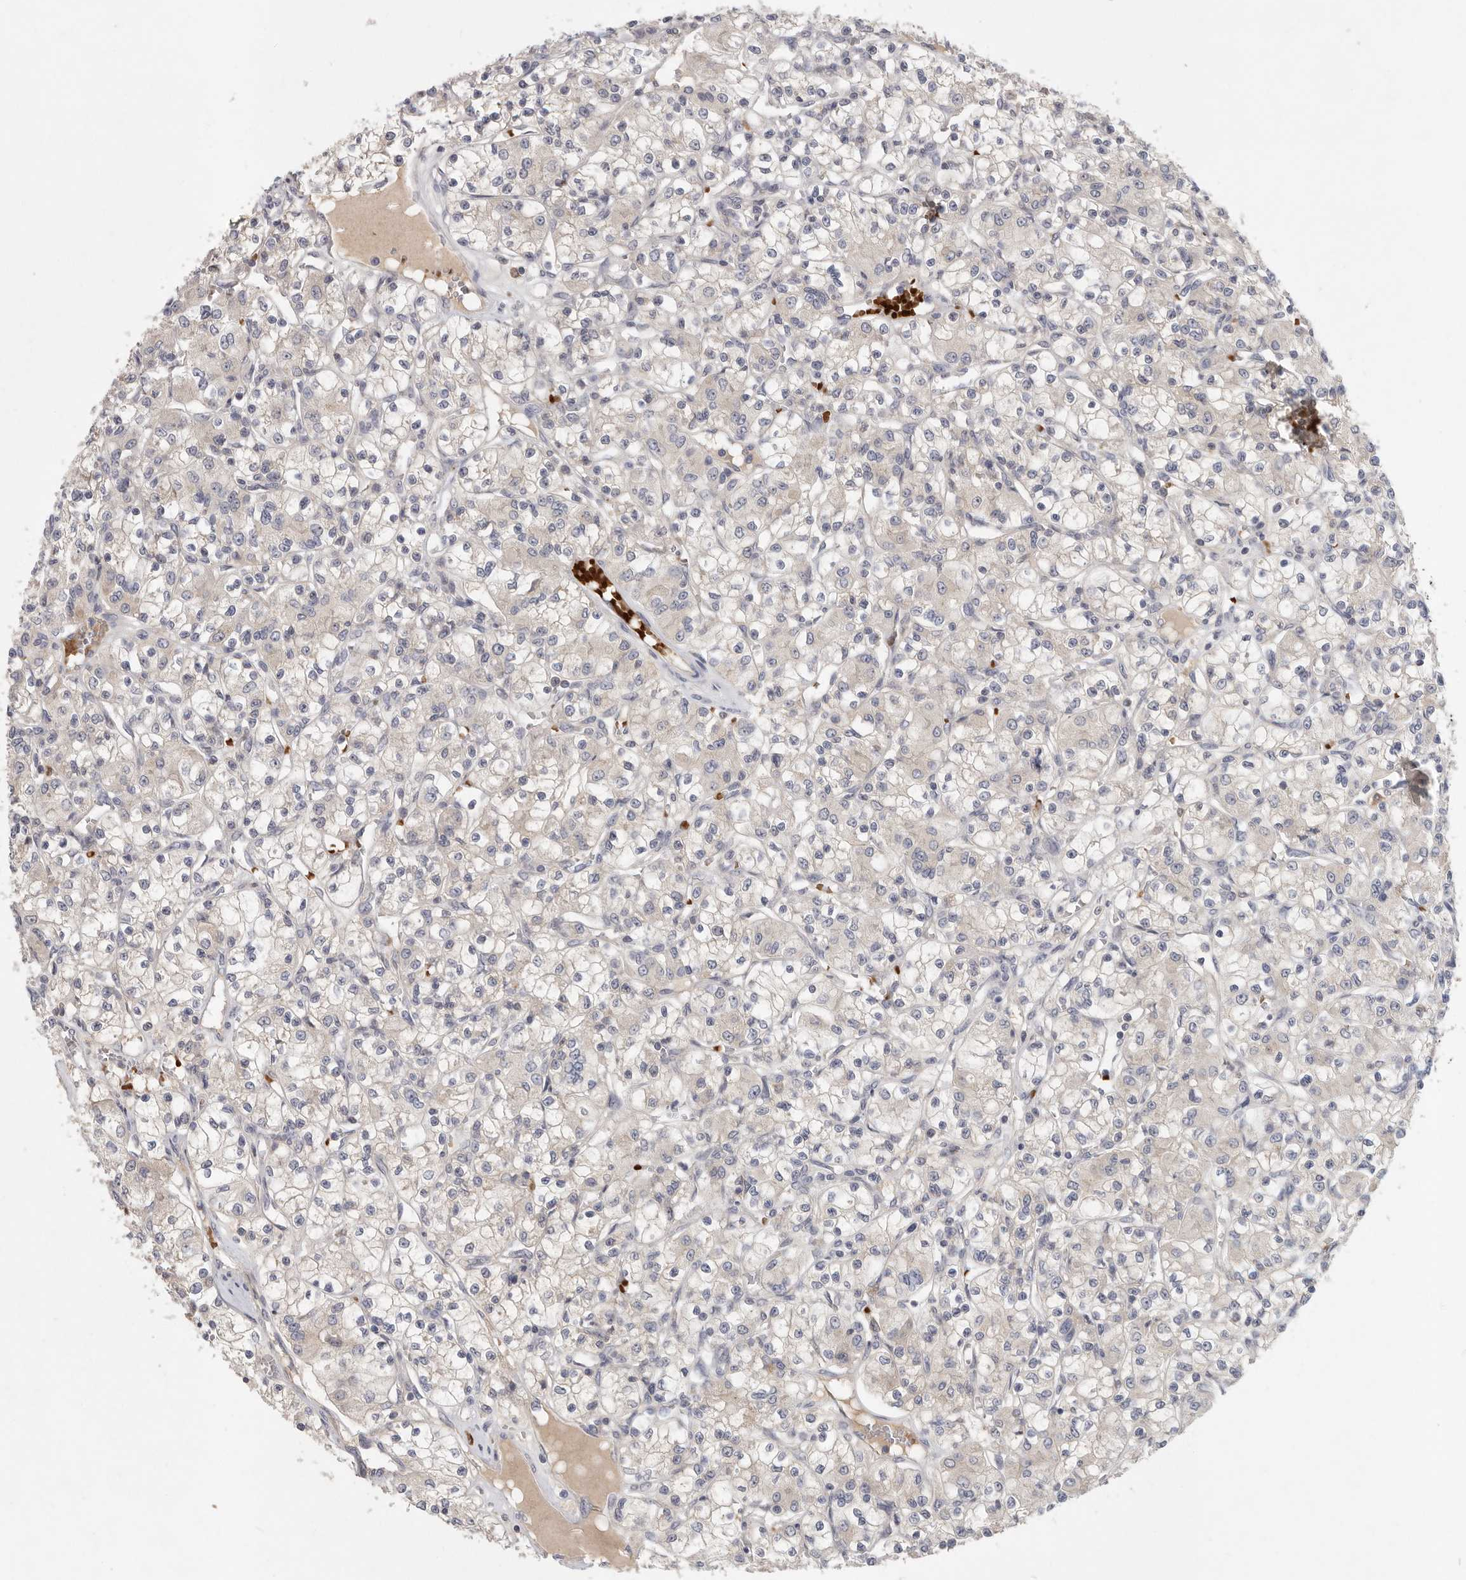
{"staining": {"intensity": "negative", "quantity": "none", "location": "none"}, "tissue": "renal cancer", "cell_type": "Tumor cells", "image_type": "cancer", "snomed": [{"axis": "morphology", "description": "Adenocarcinoma, NOS"}, {"axis": "topography", "description": "Kidney"}], "caption": "Immunohistochemical staining of human renal cancer (adenocarcinoma) reveals no significant positivity in tumor cells.", "gene": "CFAP298", "patient": {"sex": "female", "age": 59}}